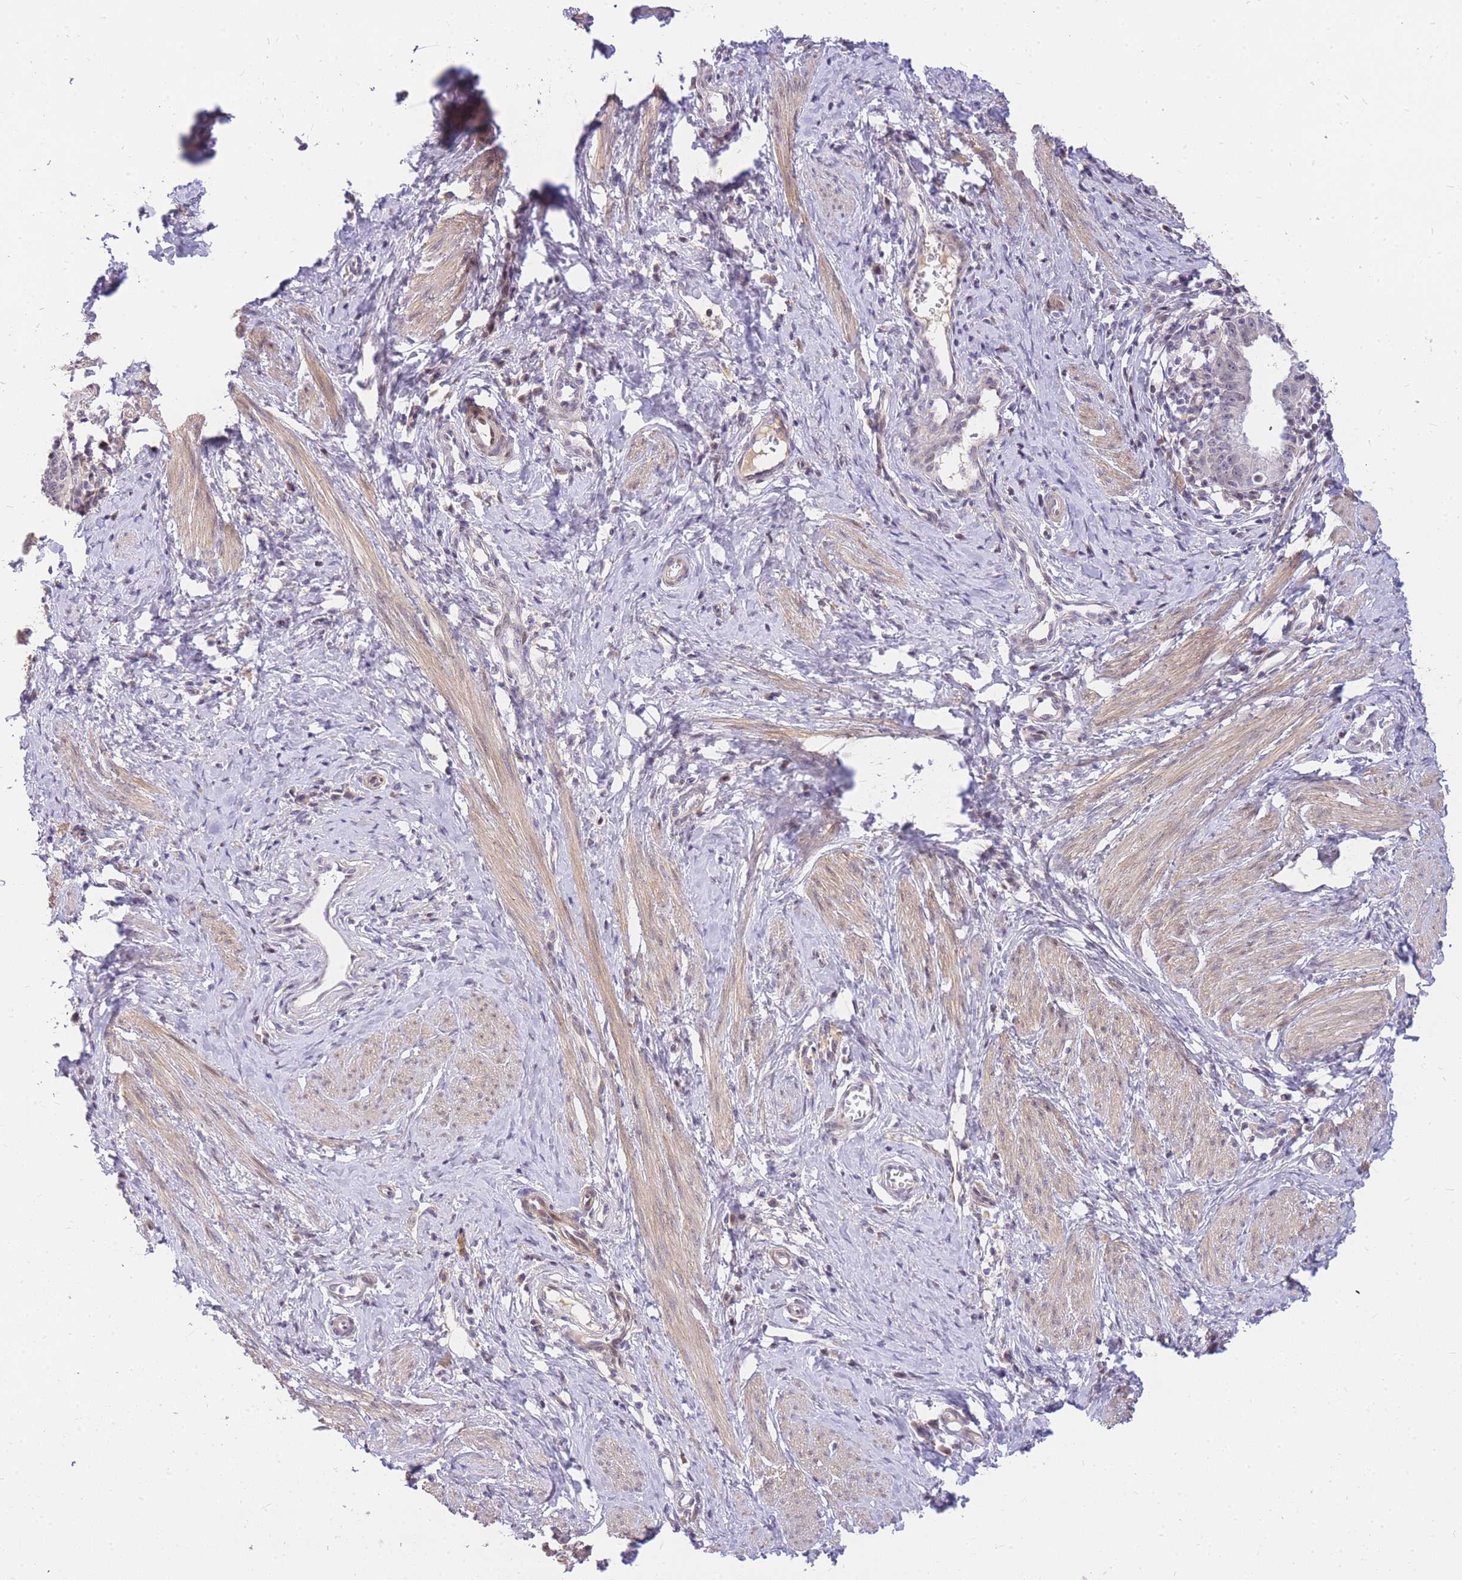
{"staining": {"intensity": "negative", "quantity": "none", "location": "none"}, "tissue": "cervical cancer", "cell_type": "Tumor cells", "image_type": "cancer", "snomed": [{"axis": "morphology", "description": "Adenocarcinoma, NOS"}, {"axis": "topography", "description": "Cervix"}], "caption": "Immunohistochemical staining of human cervical cancer (adenocarcinoma) displays no significant positivity in tumor cells.", "gene": "TLE2", "patient": {"sex": "female", "age": 36}}